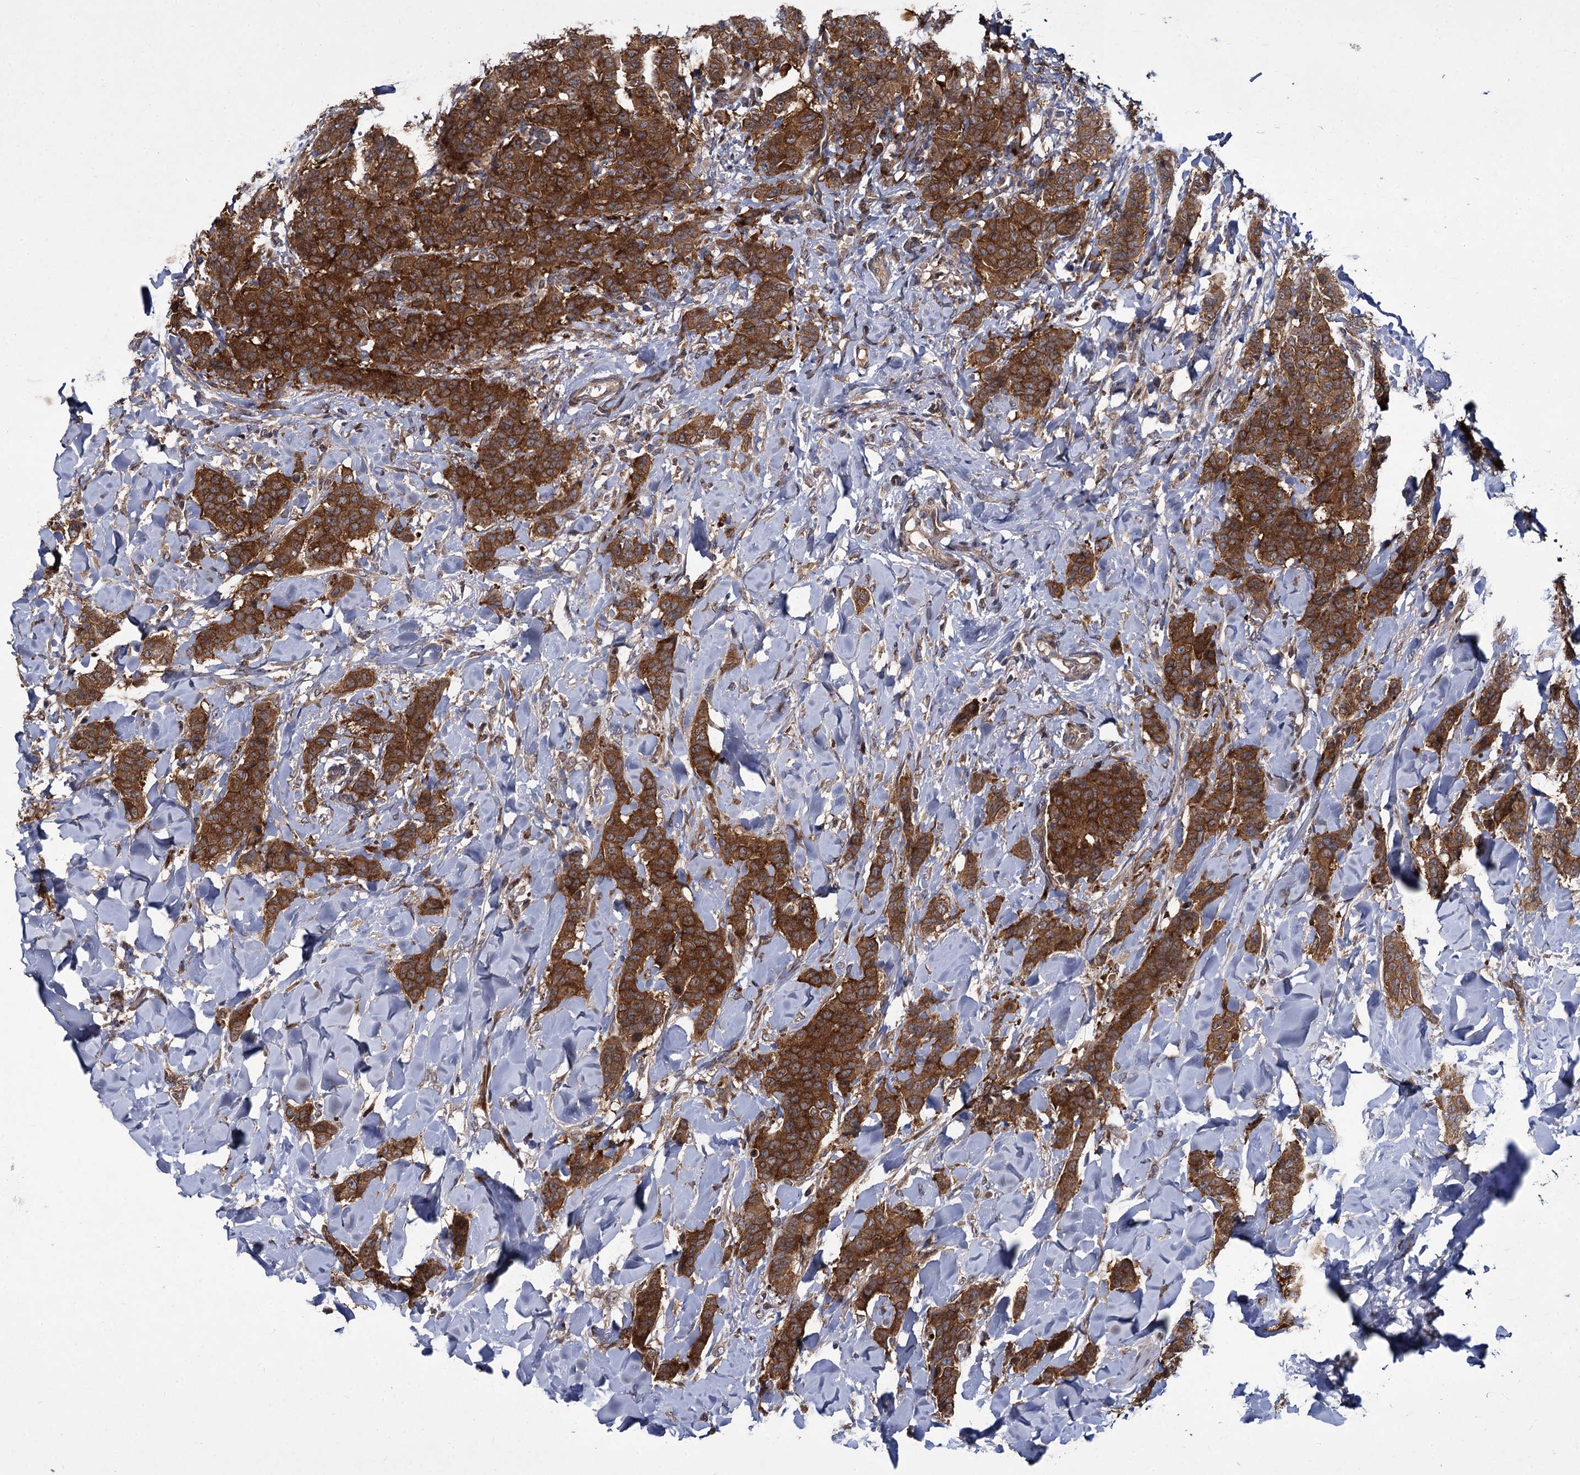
{"staining": {"intensity": "strong", "quantity": ">75%", "location": "cytoplasmic/membranous"}, "tissue": "breast cancer", "cell_type": "Tumor cells", "image_type": "cancer", "snomed": [{"axis": "morphology", "description": "Duct carcinoma"}, {"axis": "topography", "description": "Breast"}], "caption": "Immunohistochemistry (IHC) photomicrograph of breast cancer stained for a protein (brown), which reveals high levels of strong cytoplasmic/membranous staining in approximately >75% of tumor cells.", "gene": "INPPL1", "patient": {"sex": "female", "age": 40}}